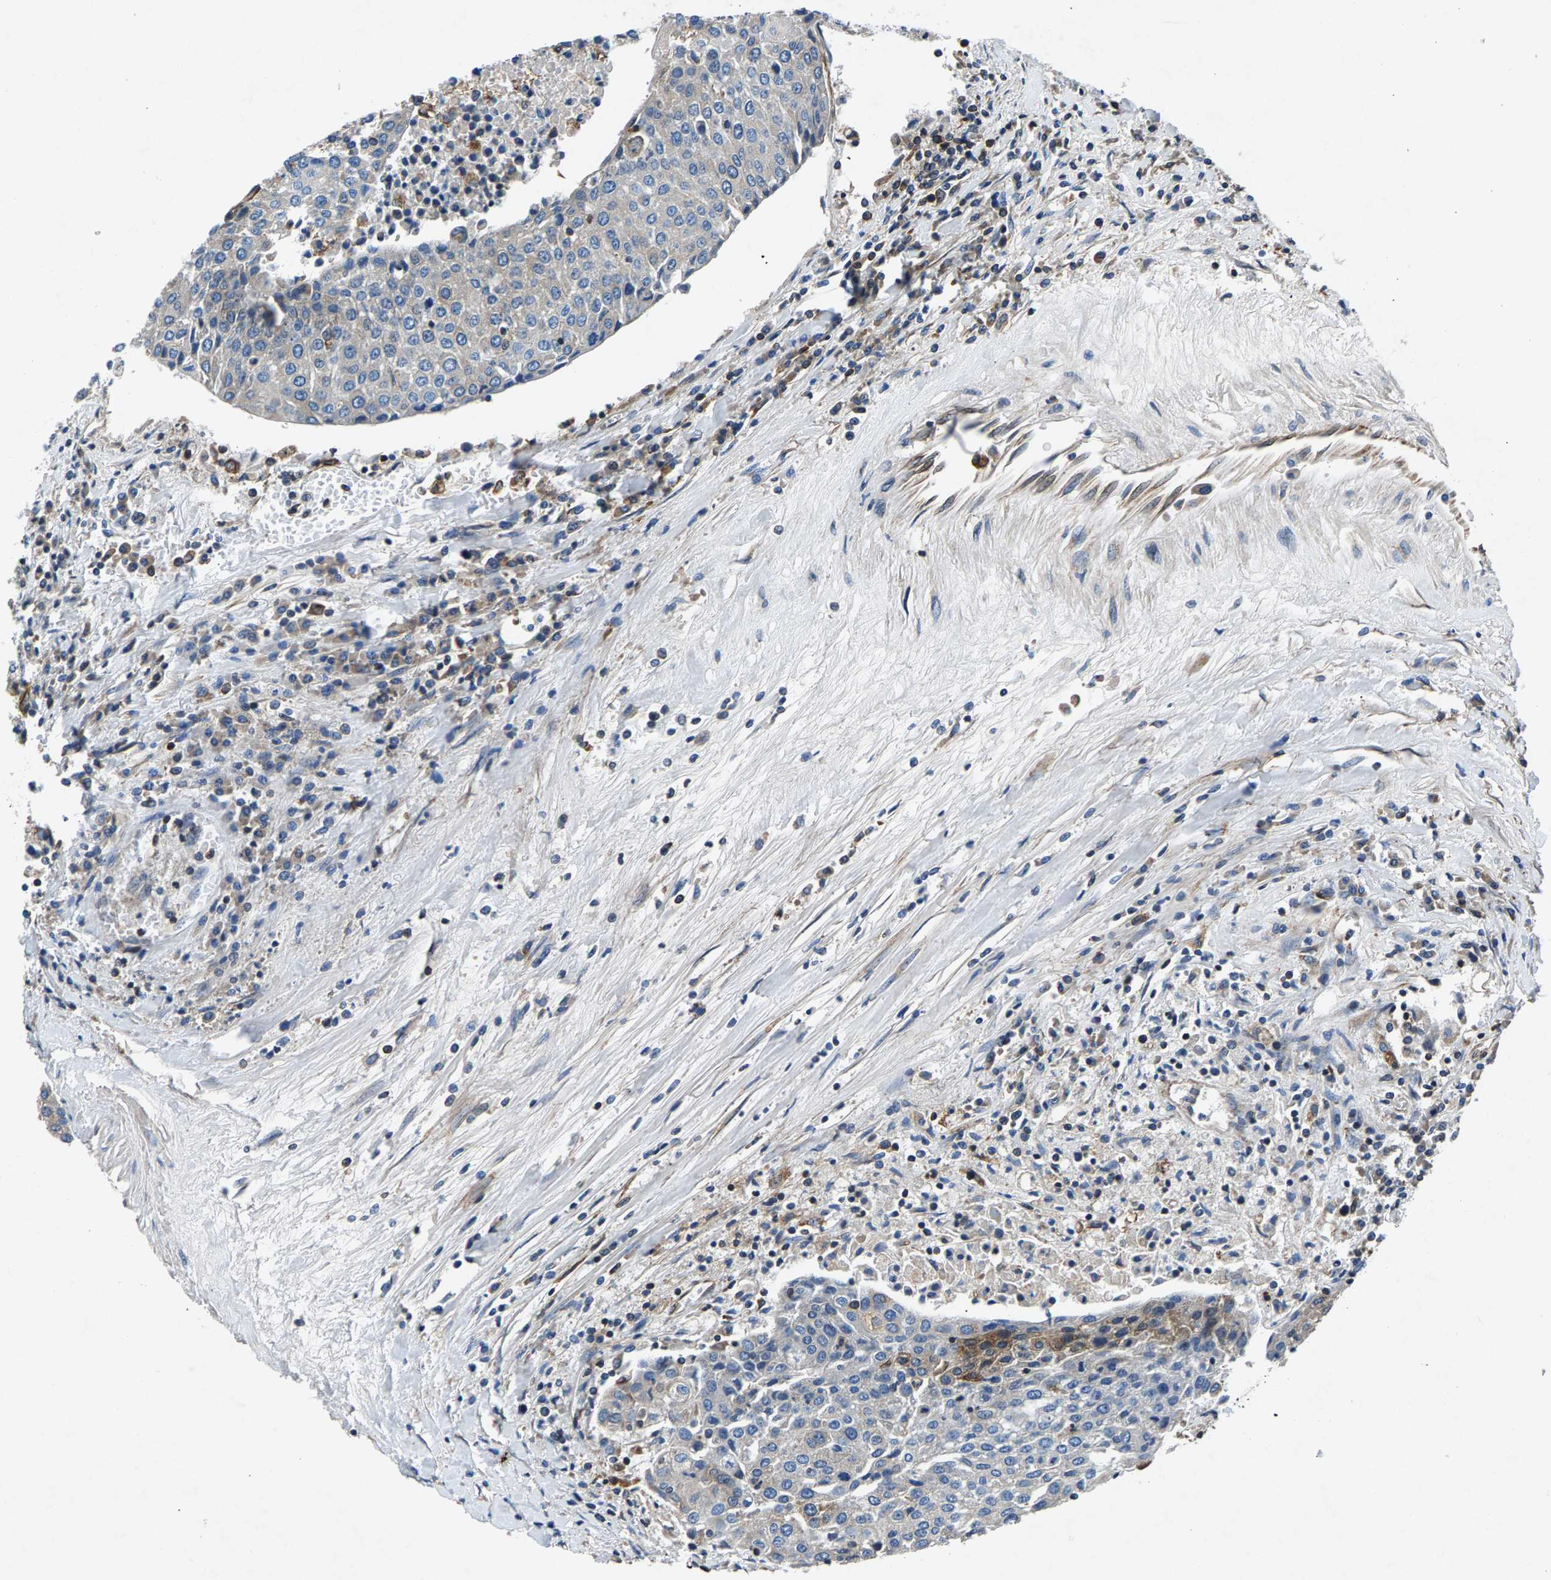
{"staining": {"intensity": "weak", "quantity": "<25%", "location": "cytoplasmic/membranous"}, "tissue": "urothelial cancer", "cell_type": "Tumor cells", "image_type": "cancer", "snomed": [{"axis": "morphology", "description": "Urothelial carcinoma, High grade"}, {"axis": "topography", "description": "Urinary bladder"}], "caption": "Urothelial cancer was stained to show a protein in brown. There is no significant staining in tumor cells.", "gene": "LPCAT1", "patient": {"sex": "female", "age": 85}}